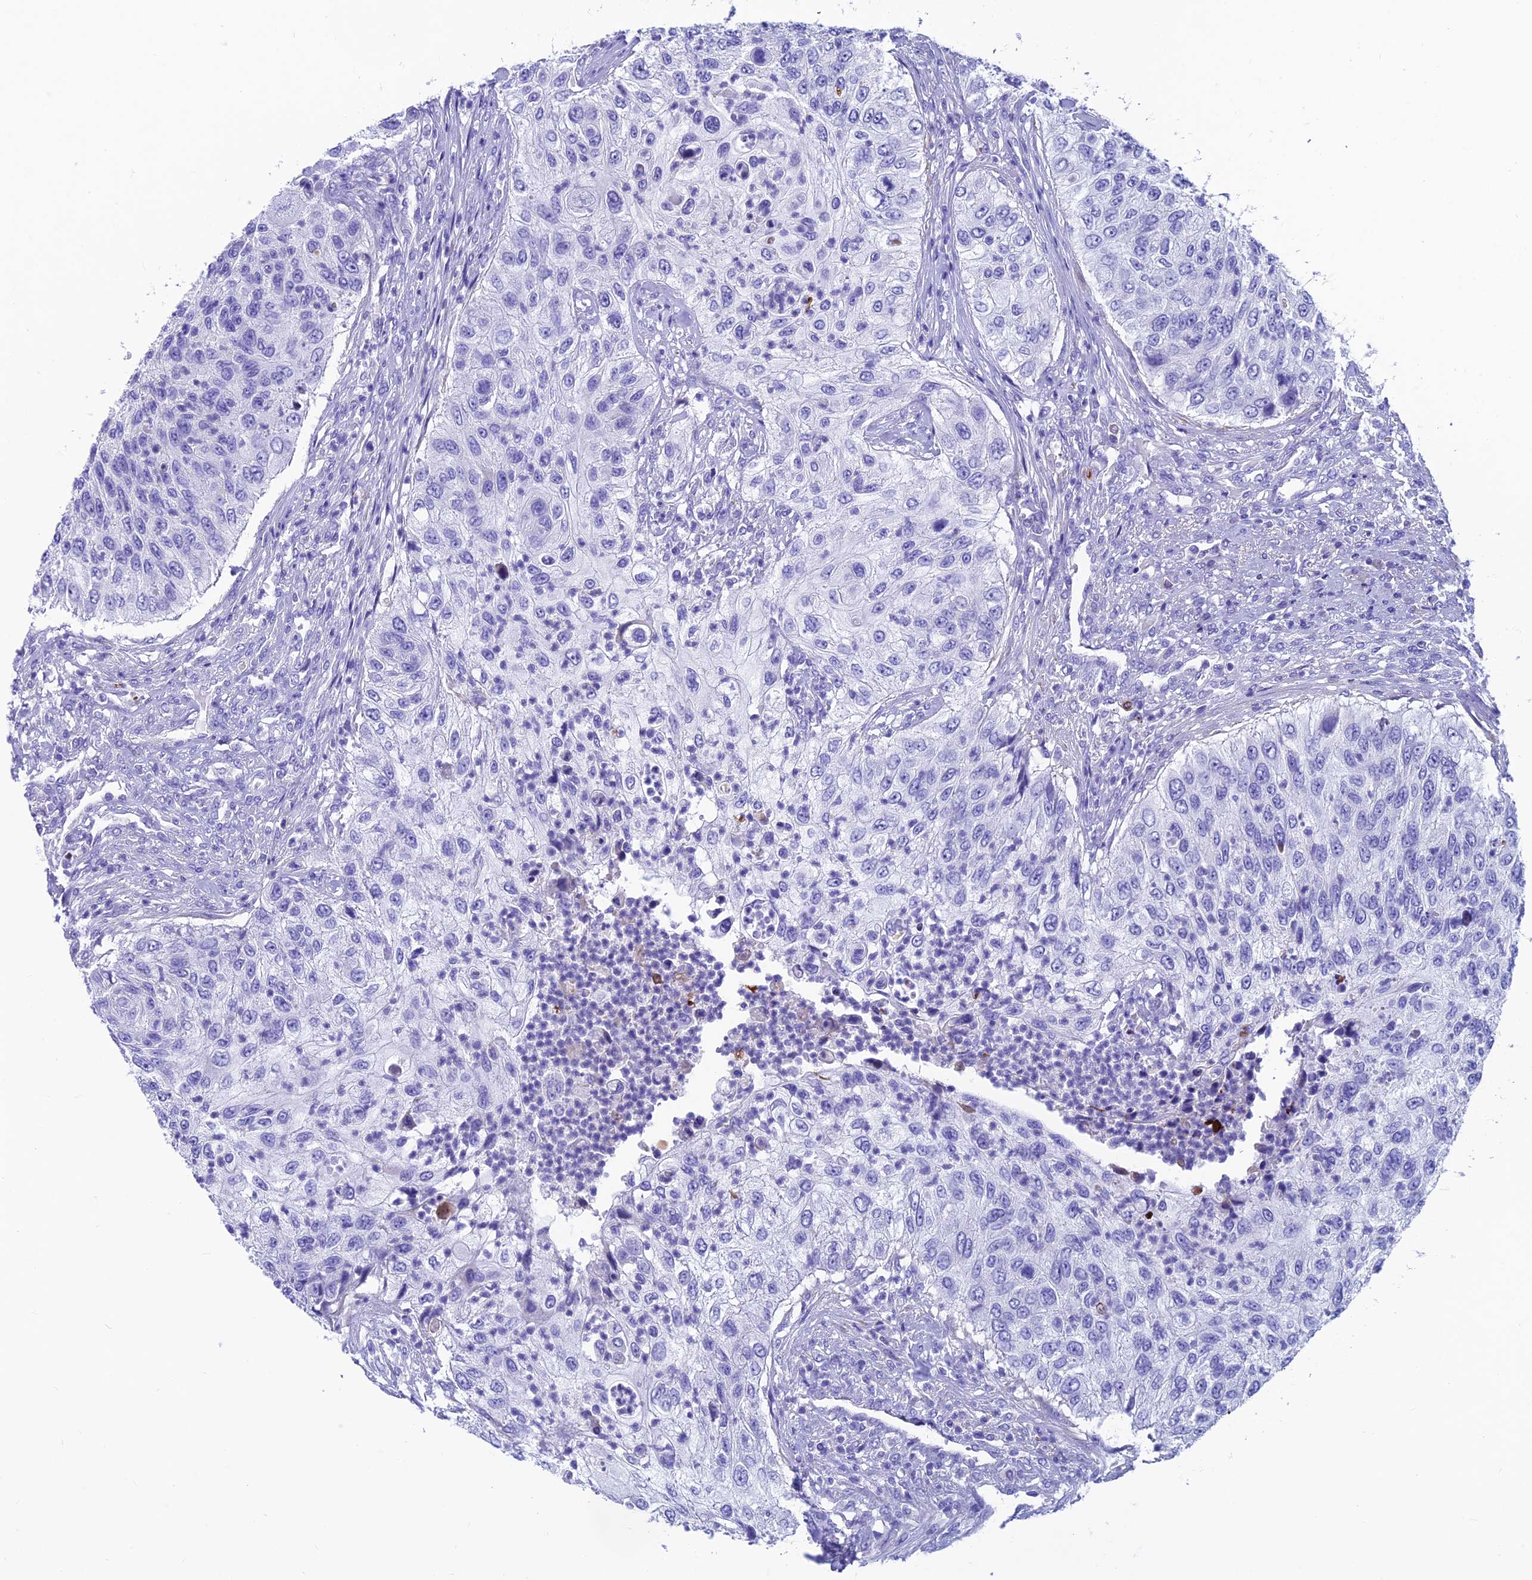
{"staining": {"intensity": "negative", "quantity": "none", "location": "none"}, "tissue": "urothelial cancer", "cell_type": "Tumor cells", "image_type": "cancer", "snomed": [{"axis": "morphology", "description": "Urothelial carcinoma, High grade"}, {"axis": "topography", "description": "Urinary bladder"}], "caption": "Tumor cells are negative for protein expression in human urothelial cancer.", "gene": "GNG11", "patient": {"sex": "female", "age": 60}}